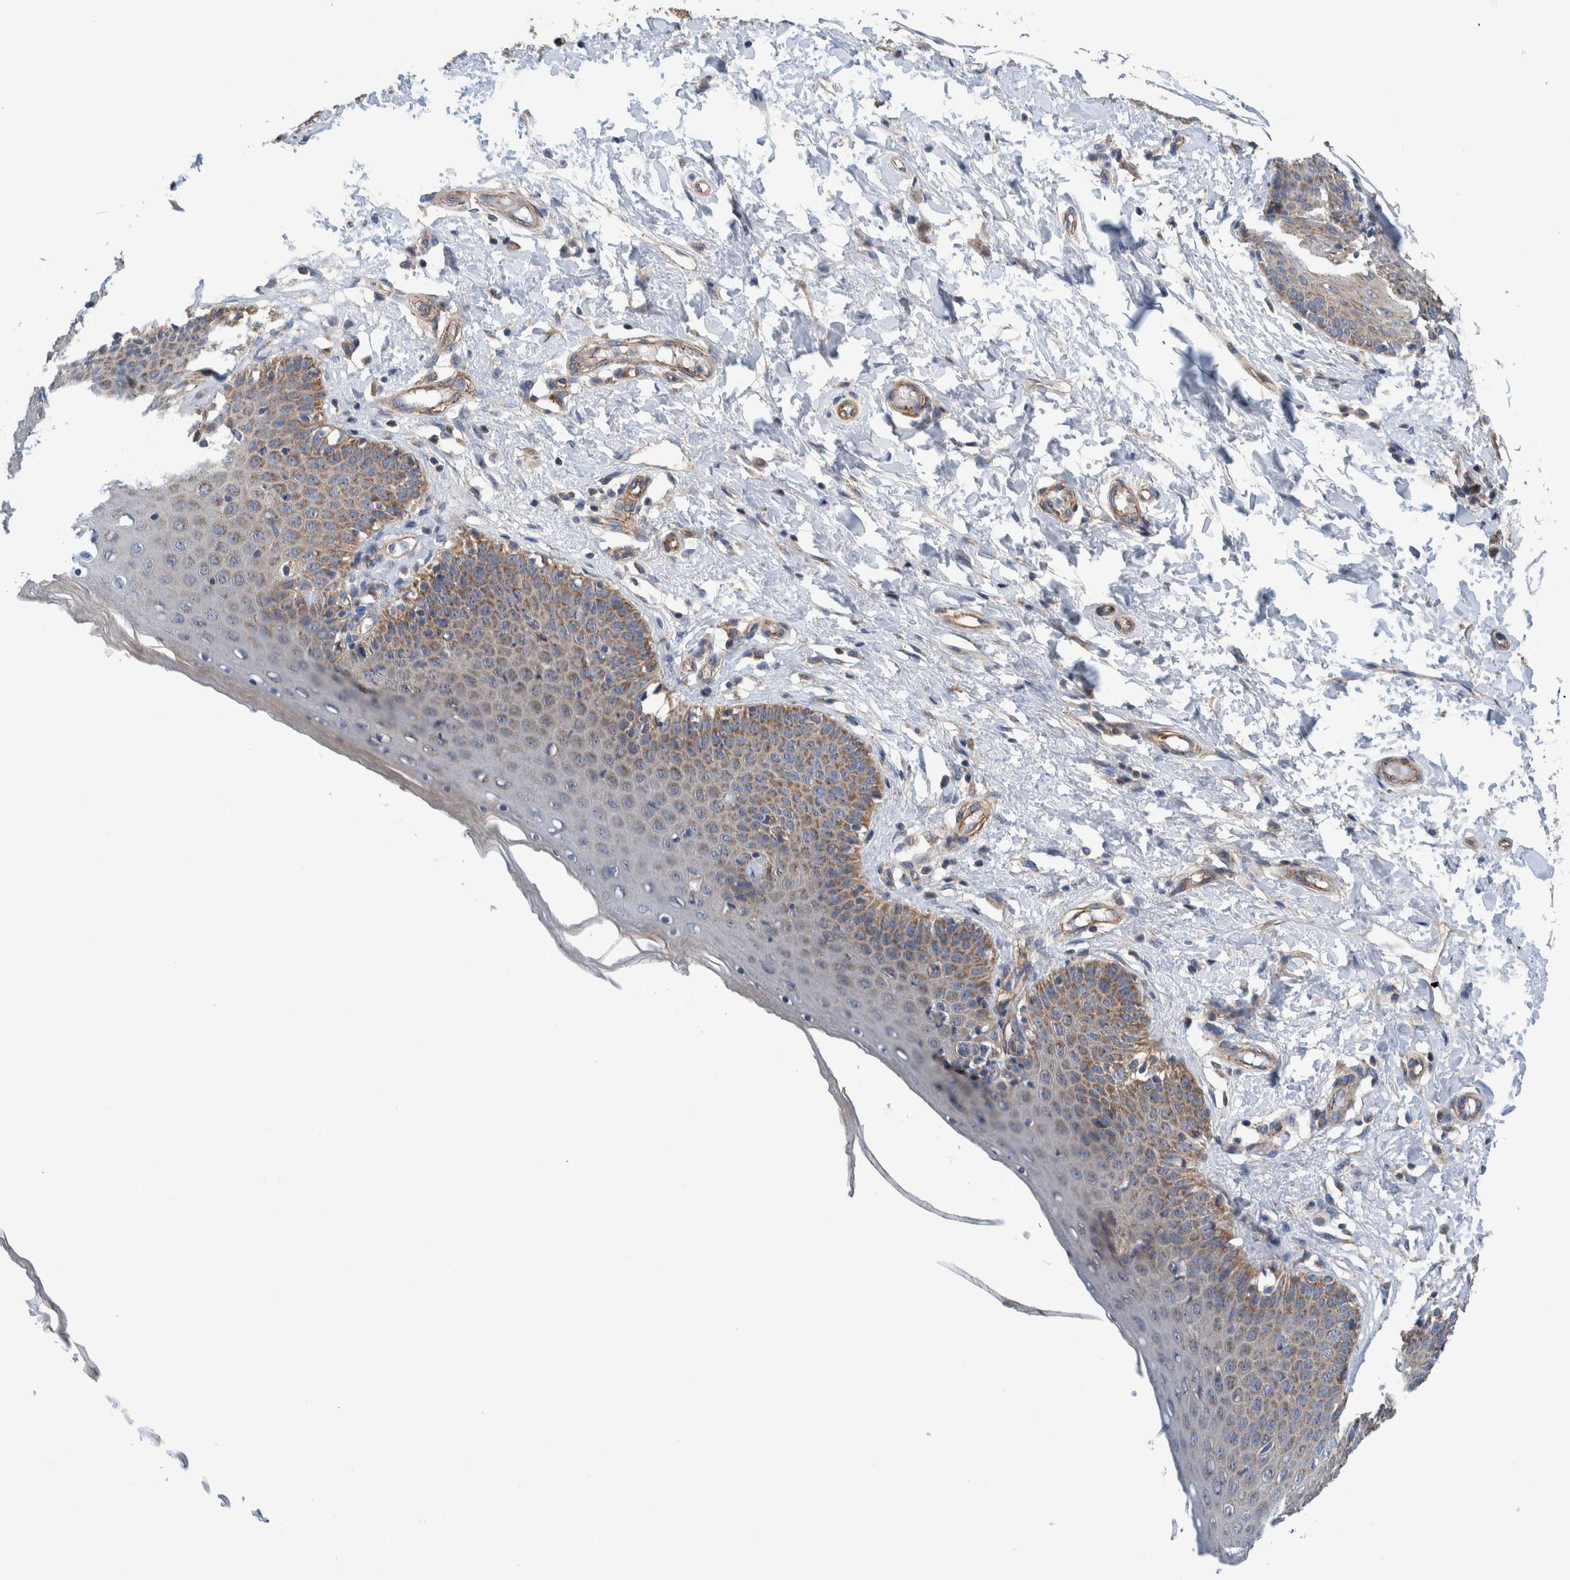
{"staining": {"intensity": "moderate", "quantity": ">75%", "location": "cytoplasmic/membranous"}, "tissue": "skin", "cell_type": "Epidermal cells", "image_type": "normal", "snomed": [{"axis": "morphology", "description": "Normal tissue, NOS"}, {"axis": "topography", "description": "Vulva"}], "caption": "The immunohistochemical stain highlights moderate cytoplasmic/membranous staining in epidermal cells of unremarkable skin. The staining is performed using DAB brown chromogen to label protein expression. The nuclei are counter-stained blue using hematoxylin.", "gene": "ENSG00000262660", "patient": {"sex": "female", "age": 66}}